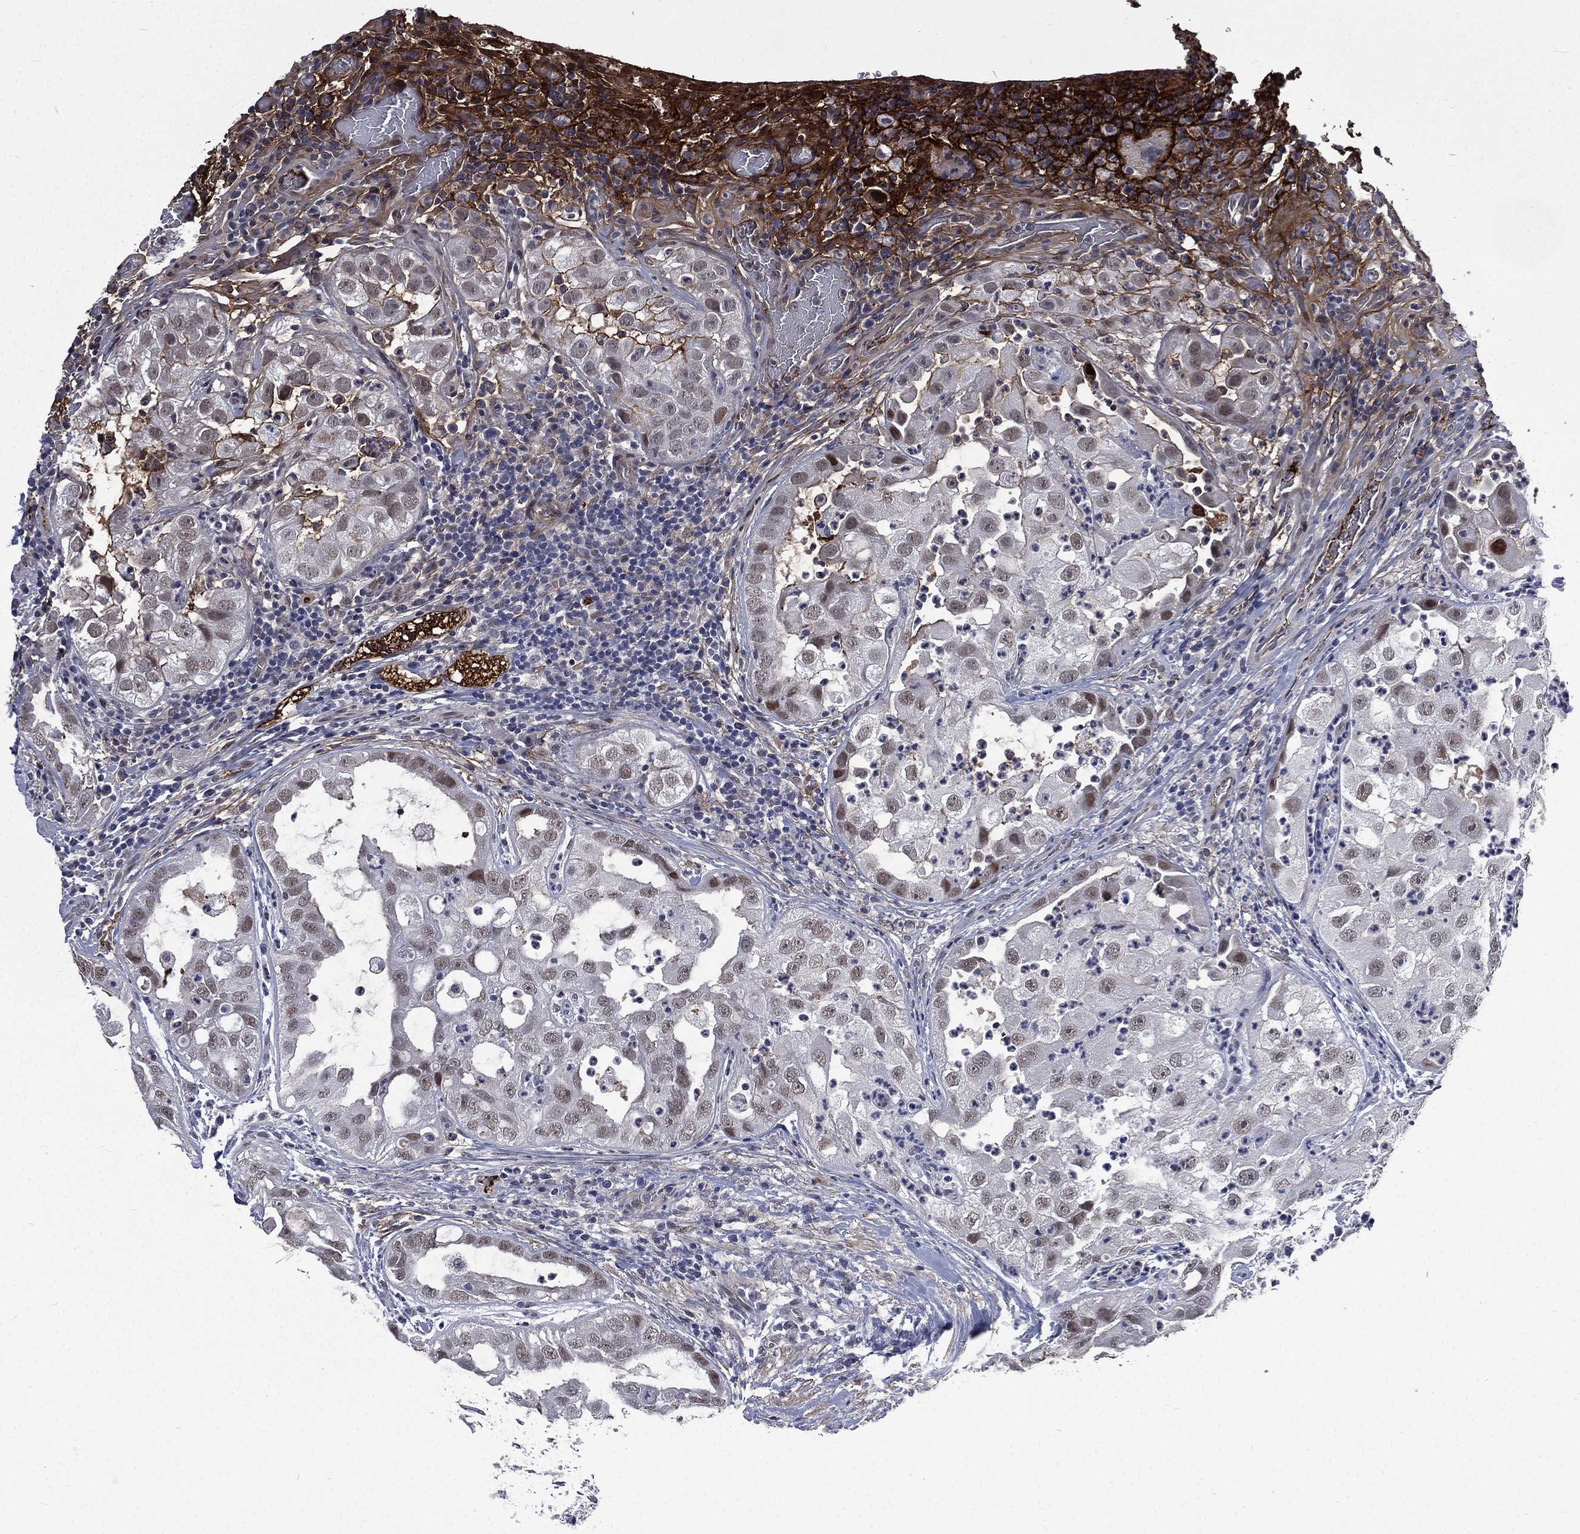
{"staining": {"intensity": "negative", "quantity": "none", "location": "none"}, "tissue": "urothelial cancer", "cell_type": "Tumor cells", "image_type": "cancer", "snomed": [{"axis": "morphology", "description": "Urothelial carcinoma, High grade"}, {"axis": "topography", "description": "Urinary bladder"}], "caption": "Tumor cells are negative for brown protein staining in urothelial cancer.", "gene": "FGG", "patient": {"sex": "female", "age": 41}}